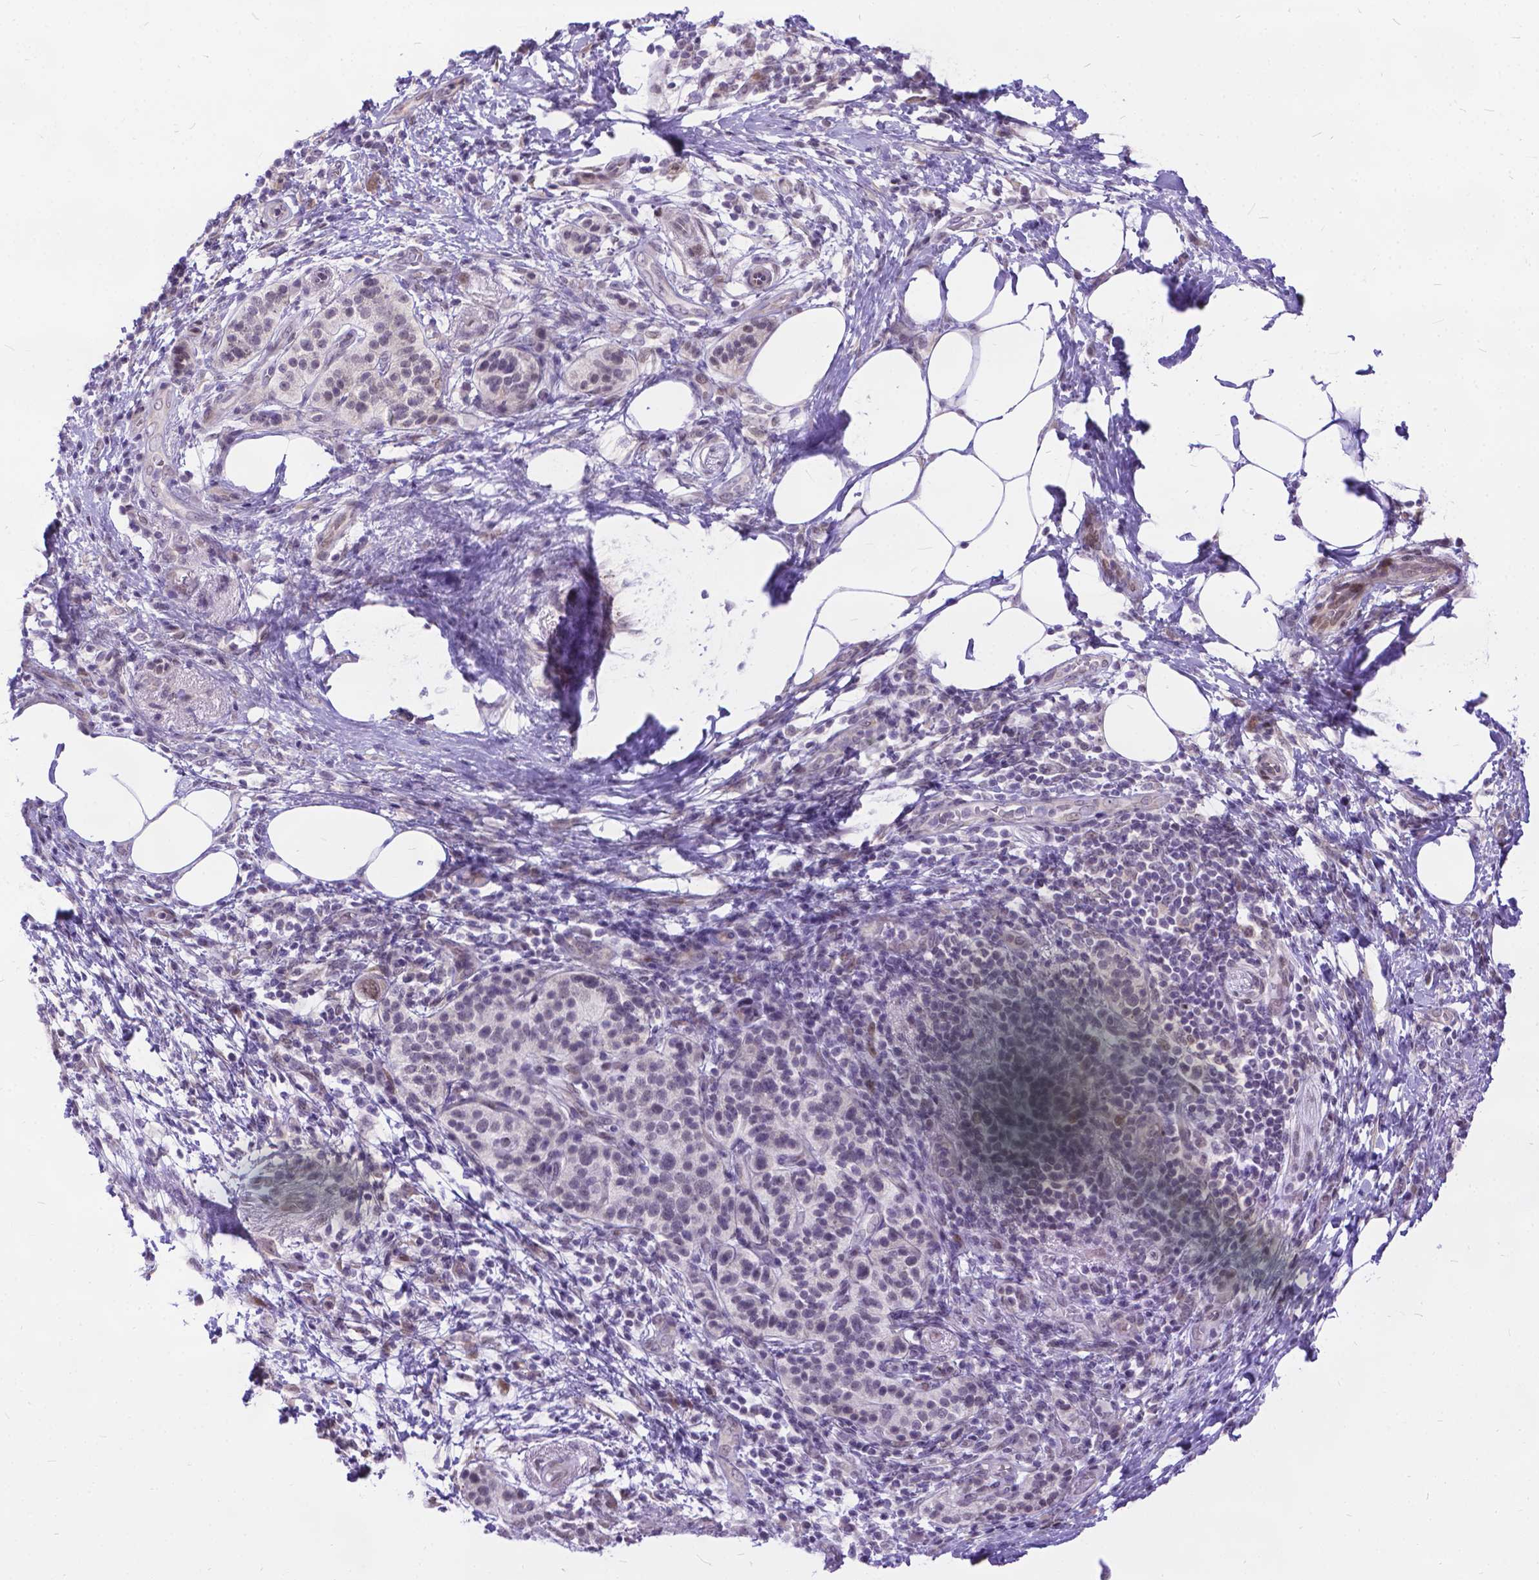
{"staining": {"intensity": "weak", "quantity": "<25%", "location": "cytoplasmic/membranous"}, "tissue": "pancreatic cancer", "cell_type": "Tumor cells", "image_type": "cancer", "snomed": [{"axis": "morphology", "description": "Adenocarcinoma, NOS"}, {"axis": "topography", "description": "Pancreas"}], "caption": "IHC micrograph of pancreatic cancer stained for a protein (brown), which demonstrates no expression in tumor cells. The staining is performed using DAB brown chromogen with nuclei counter-stained in using hematoxylin.", "gene": "FAM124B", "patient": {"sex": "female", "age": 72}}